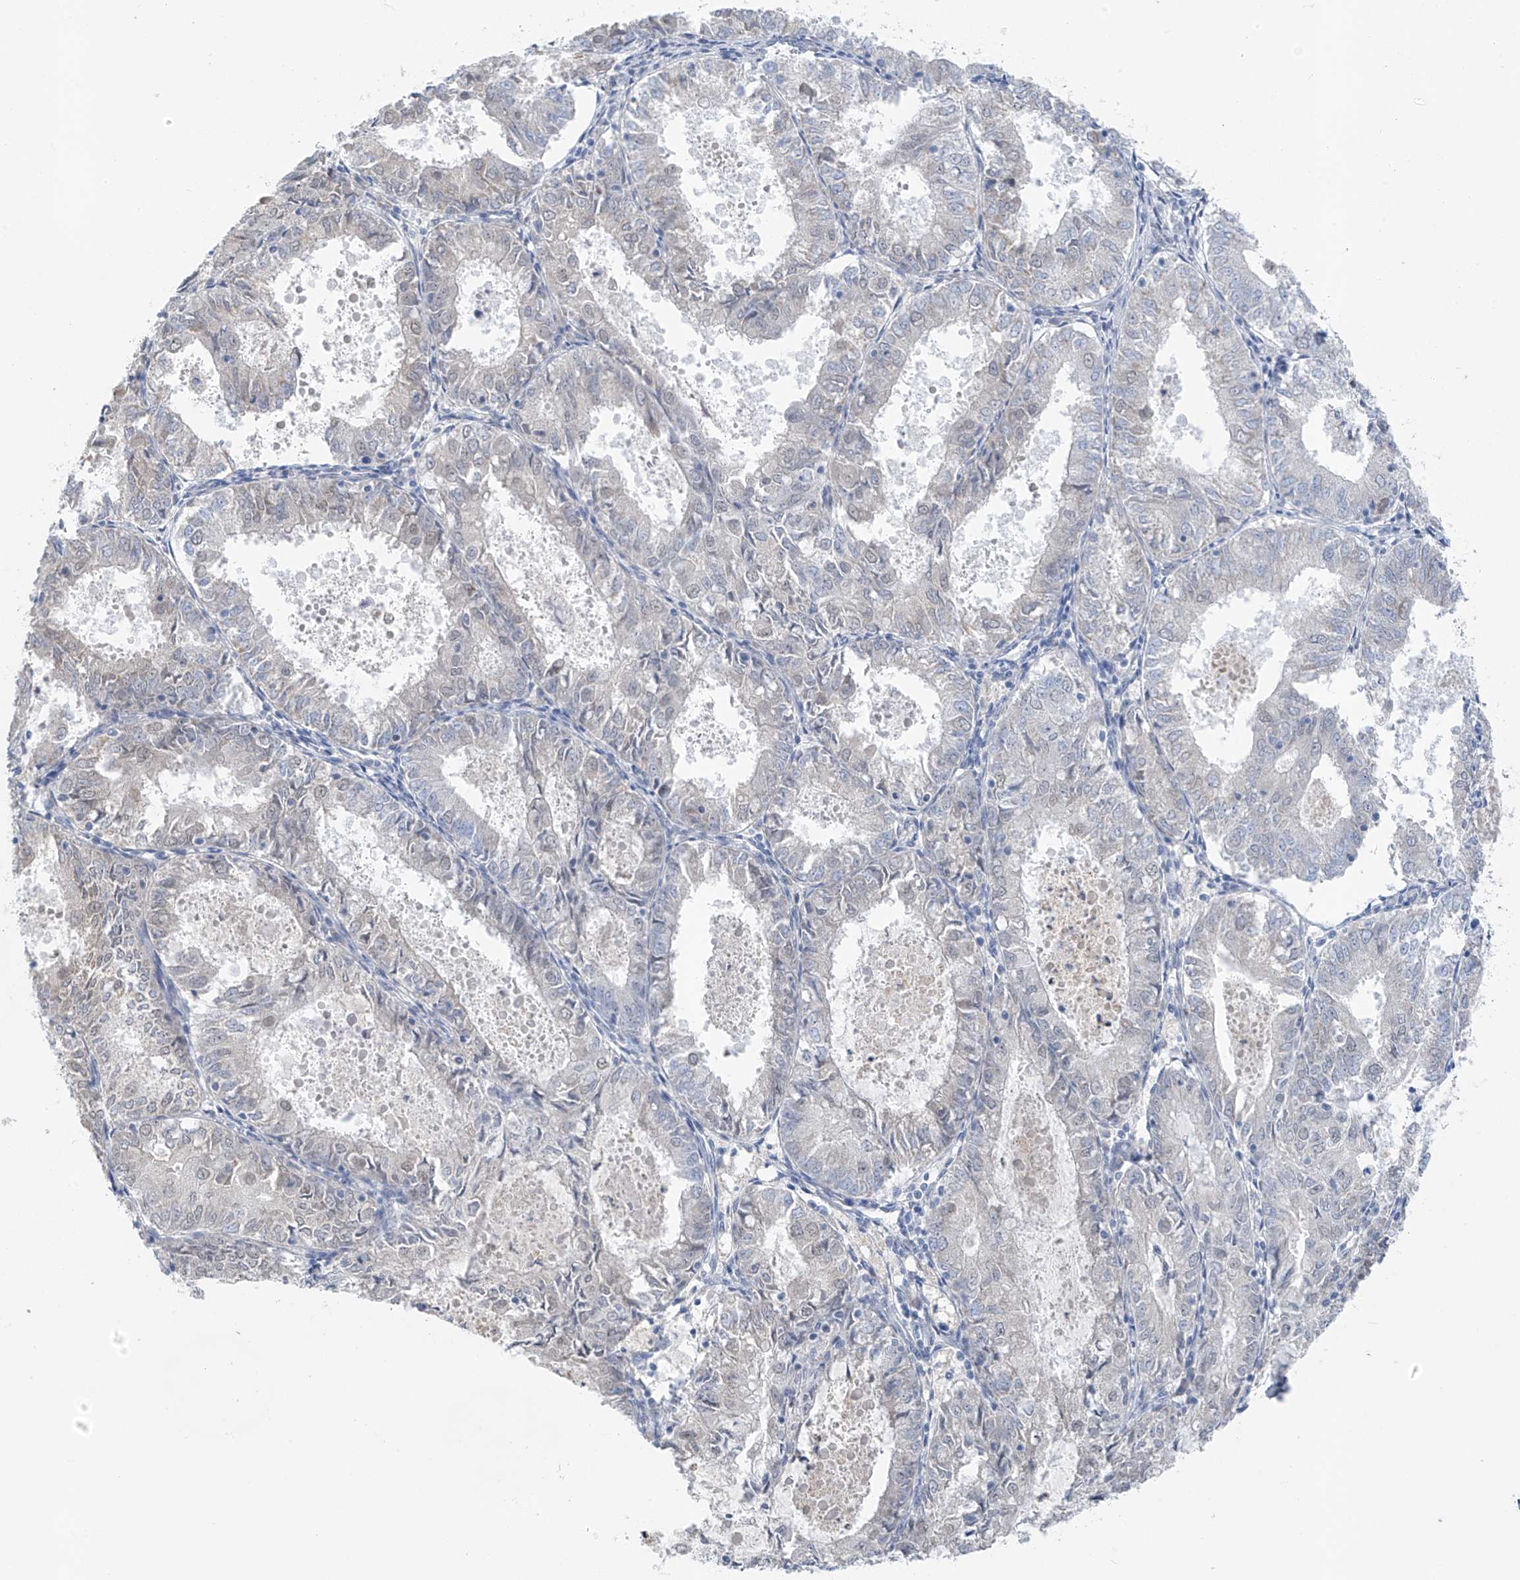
{"staining": {"intensity": "negative", "quantity": "none", "location": "none"}, "tissue": "endometrial cancer", "cell_type": "Tumor cells", "image_type": "cancer", "snomed": [{"axis": "morphology", "description": "Adenocarcinoma, NOS"}, {"axis": "topography", "description": "Endometrium"}], "caption": "Protein analysis of endometrial adenocarcinoma displays no significant positivity in tumor cells.", "gene": "CYP4V2", "patient": {"sex": "female", "age": 57}}